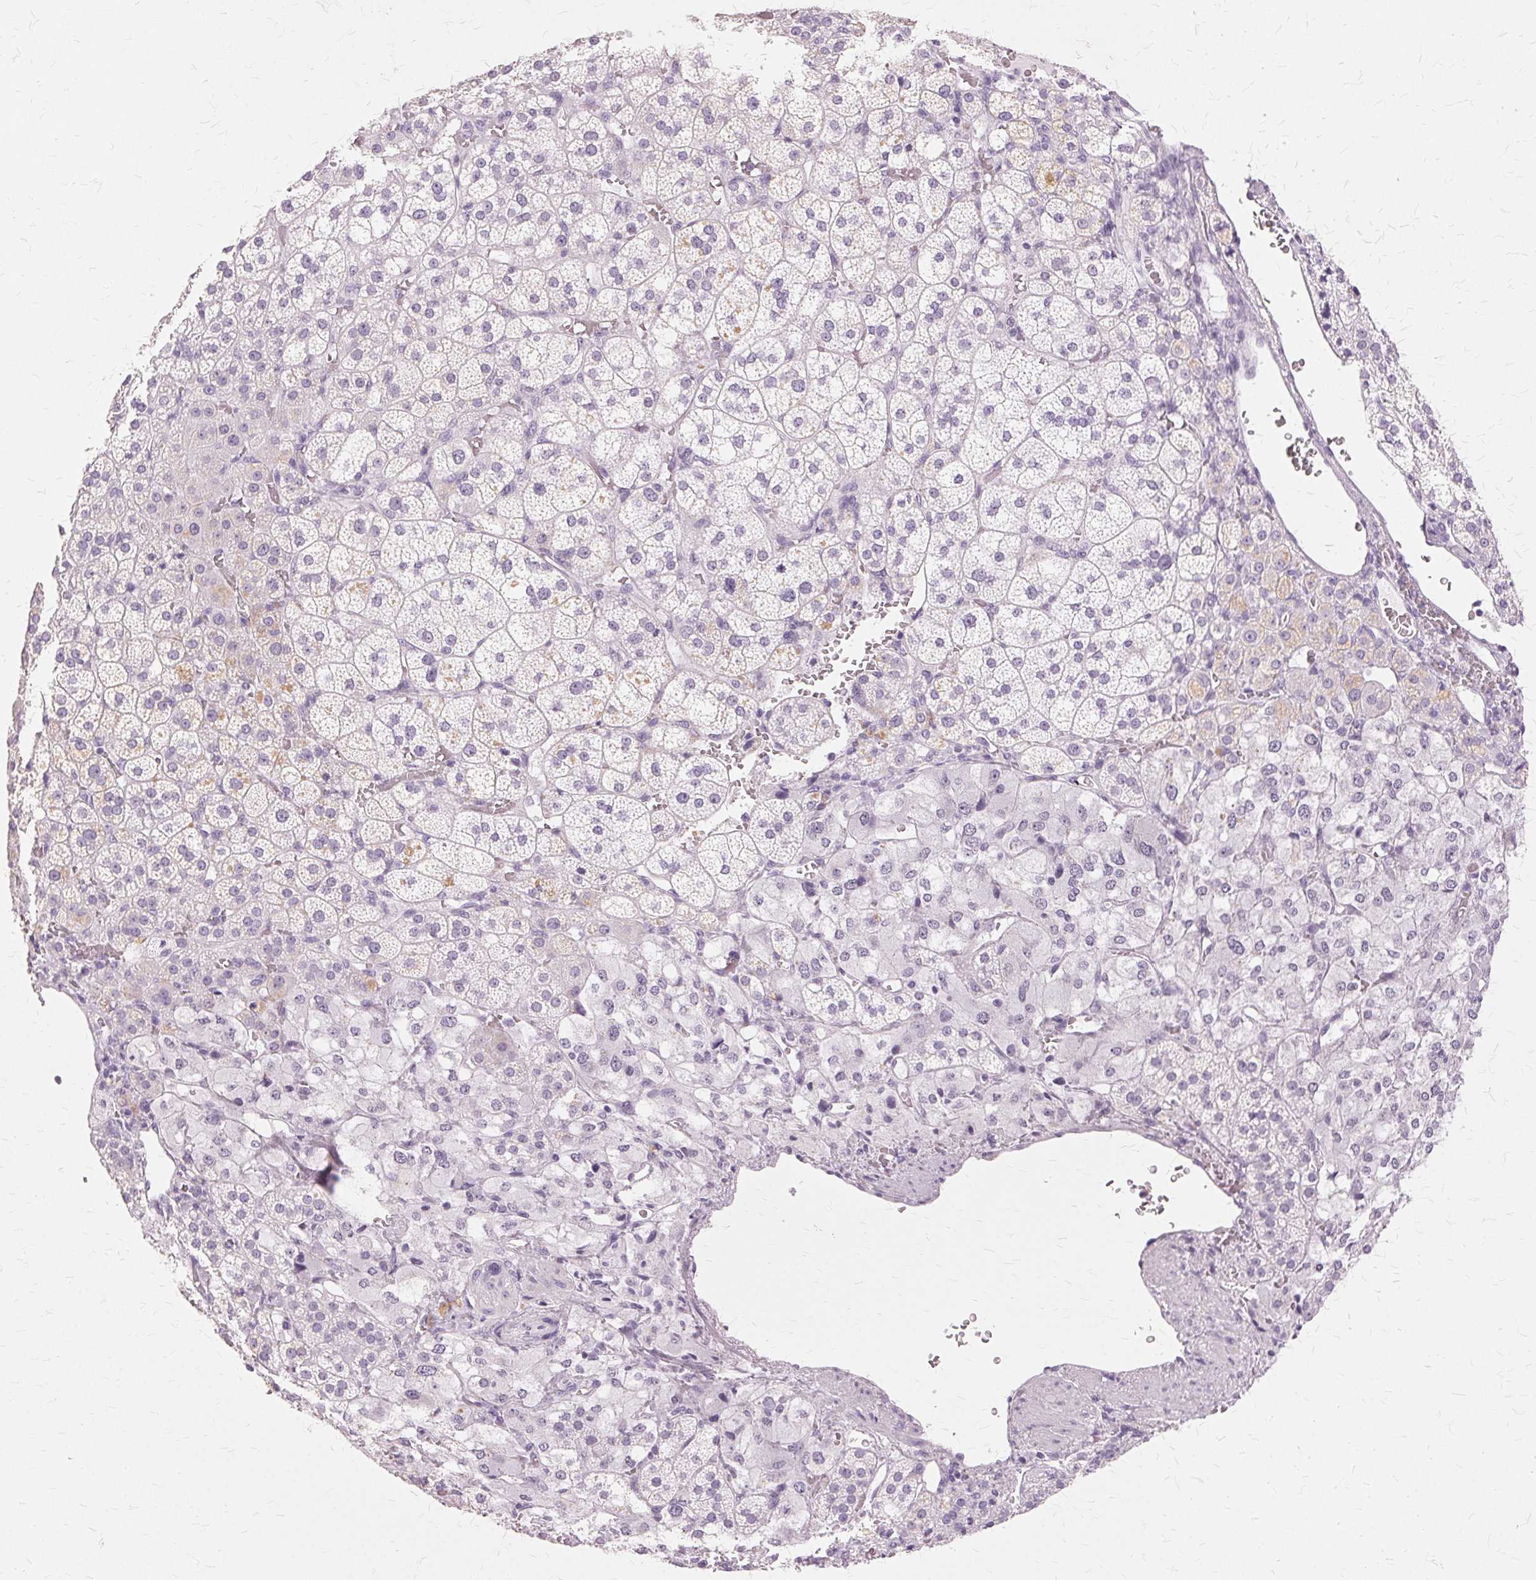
{"staining": {"intensity": "negative", "quantity": "none", "location": "none"}, "tissue": "adrenal gland", "cell_type": "Glandular cells", "image_type": "normal", "snomed": [{"axis": "morphology", "description": "Normal tissue, NOS"}, {"axis": "topography", "description": "Adrenal gland"}], "caption": "This is a histopathology image of immunohistochemistry staining of benign adrenal gland, which shows no expression in glandular cells.", "gene": "SLC45A3", "patient": {"sex": "female", "age": 60}}